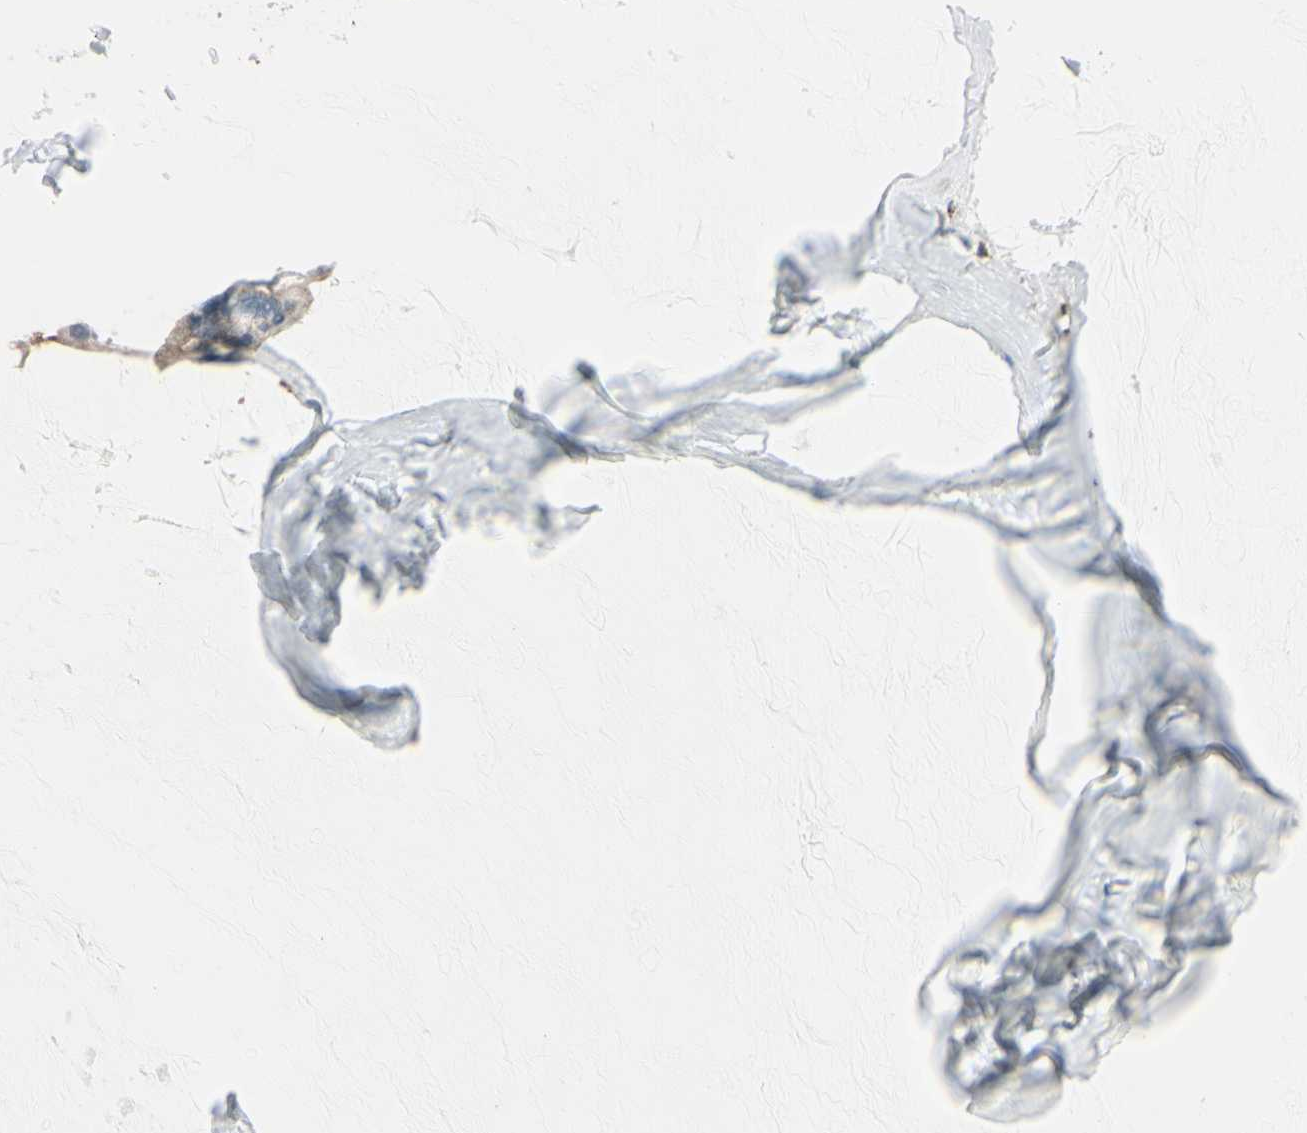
{"staining": {"intensity": "weak", "quantity": ">75%", "location": "cytoplasmic/membranous"}, "tissue": "ovarian cancer", "cell_type": "Tumor cells", "image_type": "cancer", "snomed": [{"axis": "morphology", "description": "Cystadenocarcinoma, mucinous, NOS"}, {"axis": "topography", "description": "Ovary"}], "caption": "Immunohistochemistry photomicrograph of ovarian cancer stained for a protein (brown), which demonstrates low levels of weak cytoplasmic/membranous staining in approximately >75% of tumor cells.", "gene": "CYRIB", "patient": {"sex": "female", "age": 39}}